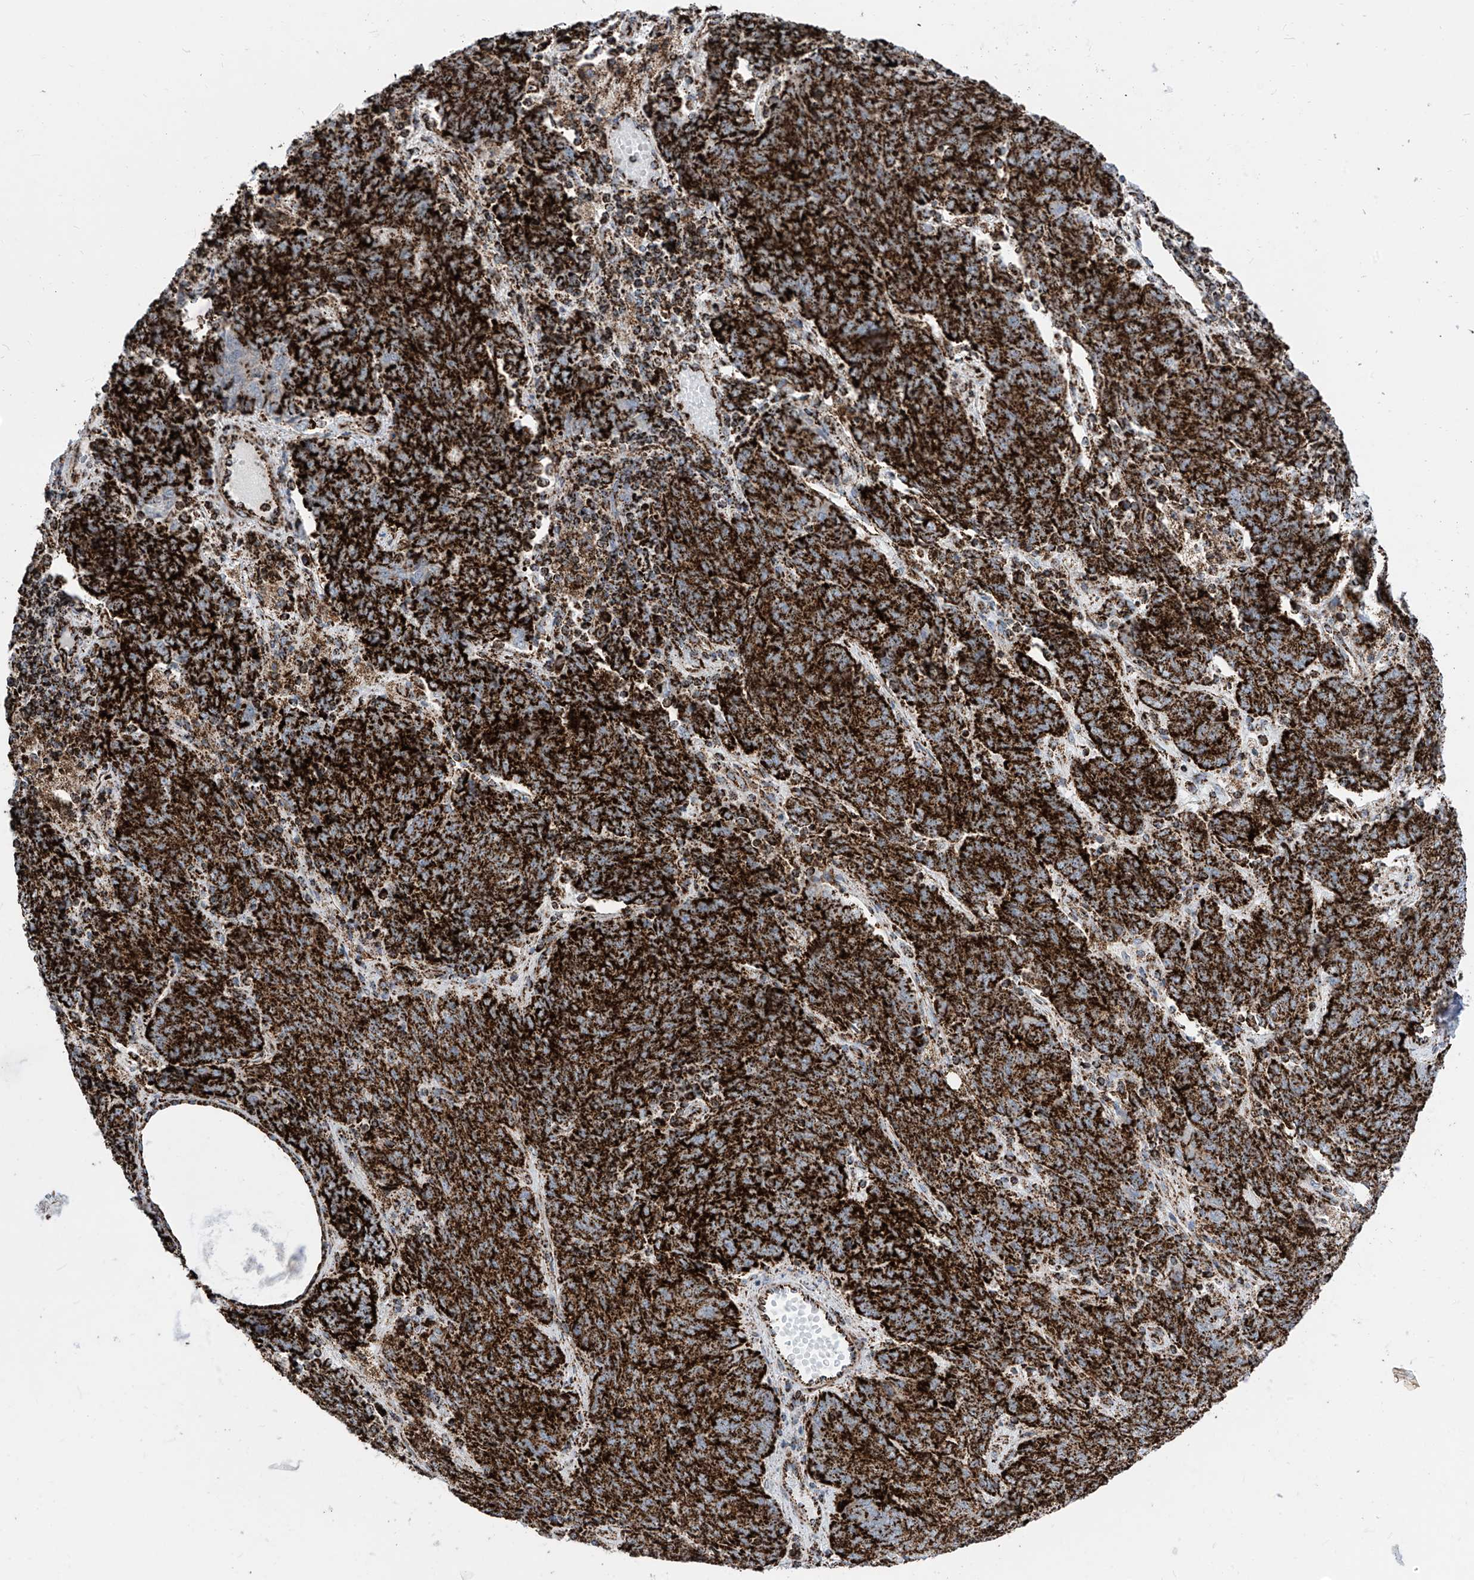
{"staining": {"intensity": "strong", "quantity": ">75%", "location": "cytoplasmic/membranous"}, "tissue": "endometrial cancer", "cell_type": "Tumor cells", "image_type": "cancer", "snomed": [{"axis": "morphology", "description": "Adenocarcinoma, NOS"}, {"axis": "topography", "description": "Endometrium"}], "caption": "An immunohistochemistry image of tumor tissue is shown. Protein staining in brown highlights strong cytoplasmic/membranous positivity in adenocarcinoma (endometrial) within tumor cells. Nuclei are stained in blue.", "gene": "COX5B", "patient": {"sex": "female", "age": 80}}